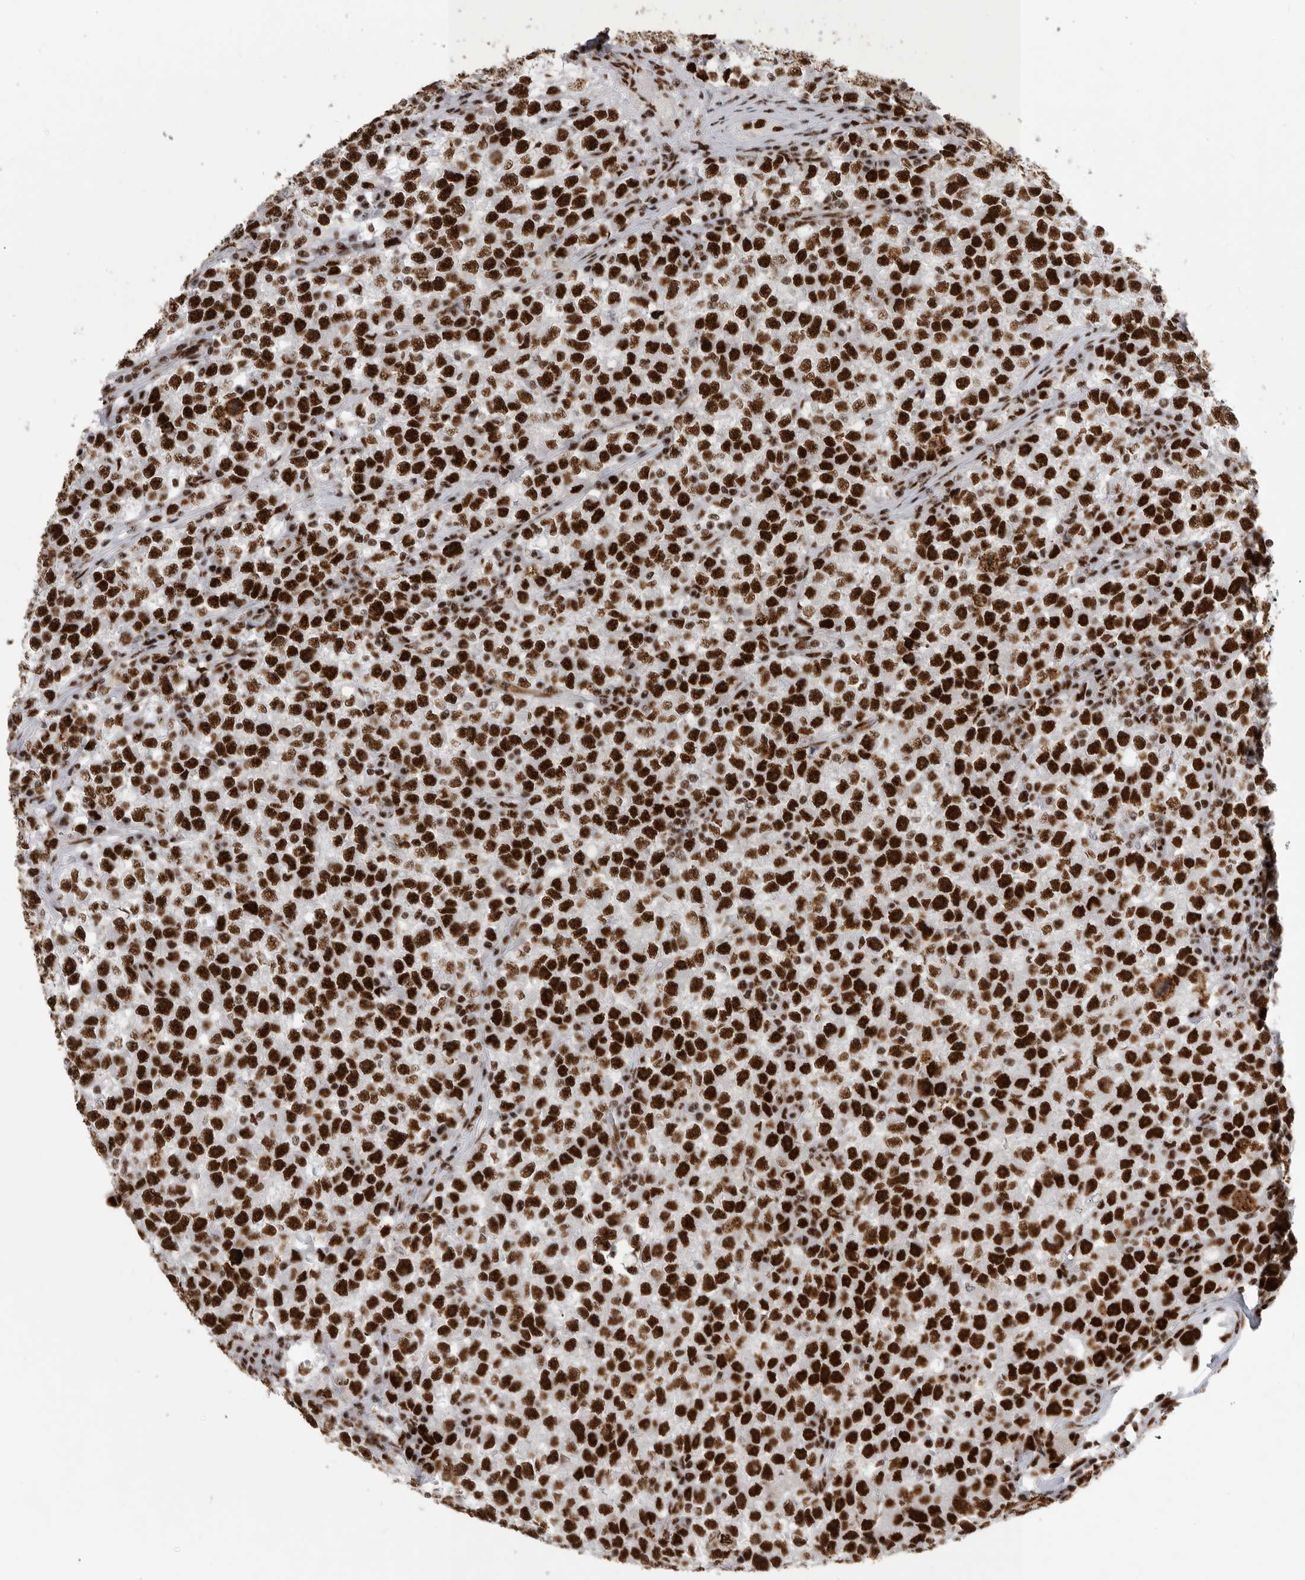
{"staining": {"intensity": "strong", "quantity": ">75%", "location": "nuclear"}, "tissue": "testis cancer", "cell_type": "Tumor cells", "image_type": "cancer", "snomed": [{"axis": "morphology", "description": "Seminoma, NOS"}, {"axis": "topography", "description": "Testis"}], "caption": "A brown stain shows strong nuclear expression of a protein in testis seminoma tumor cells. The staining is performed using DAB (3,3'-diaminobenzidine) brown chromogen to label protein expression. The nuclei are counter-stained blue using hematoxylin.", "gene": "BCLAF1", "patient": {"sex": "male", "age": 22}}